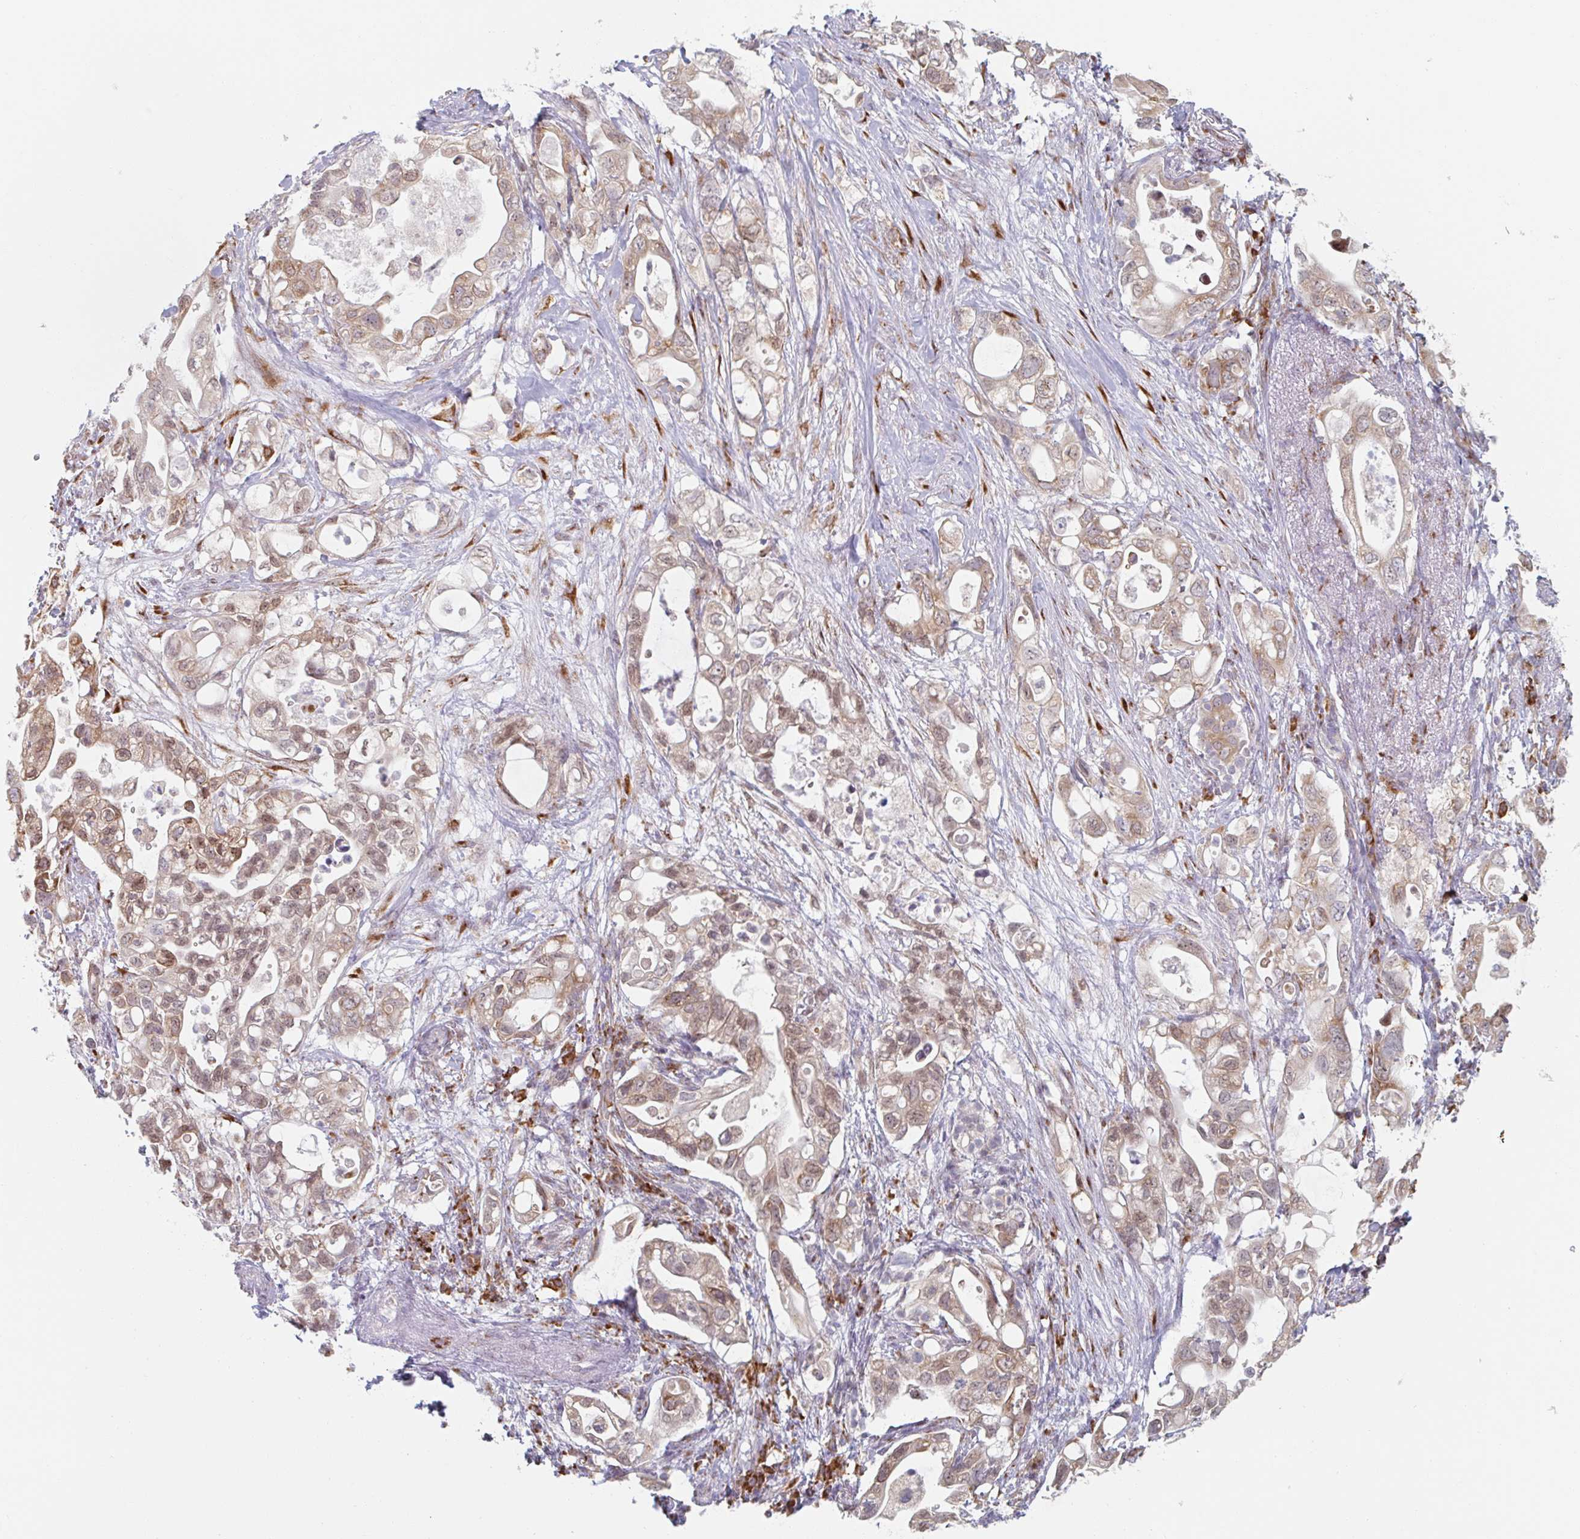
{"staining": {"intensity": "weak", "quantity": ">75%", "location": "cytoplasmic/membranous"}, "tissue": "pancreatic cancer", "cell_type": "Tumor cells", "image_type": "cancer", "snomed": [{"axis": "morphology", "description": "Adenocarcinoma, NOS"}, {"axis": "topography", "description": "Pancreas"}], "caption": "Immunohistochemical staining of human pancreatic cancer exhibits low levels of weak cytoplasmic/membranous positivity in about >75% of tumor cells.", "gene": "TRAPPC10", "patient": {"sex": "female", "age": 72}}